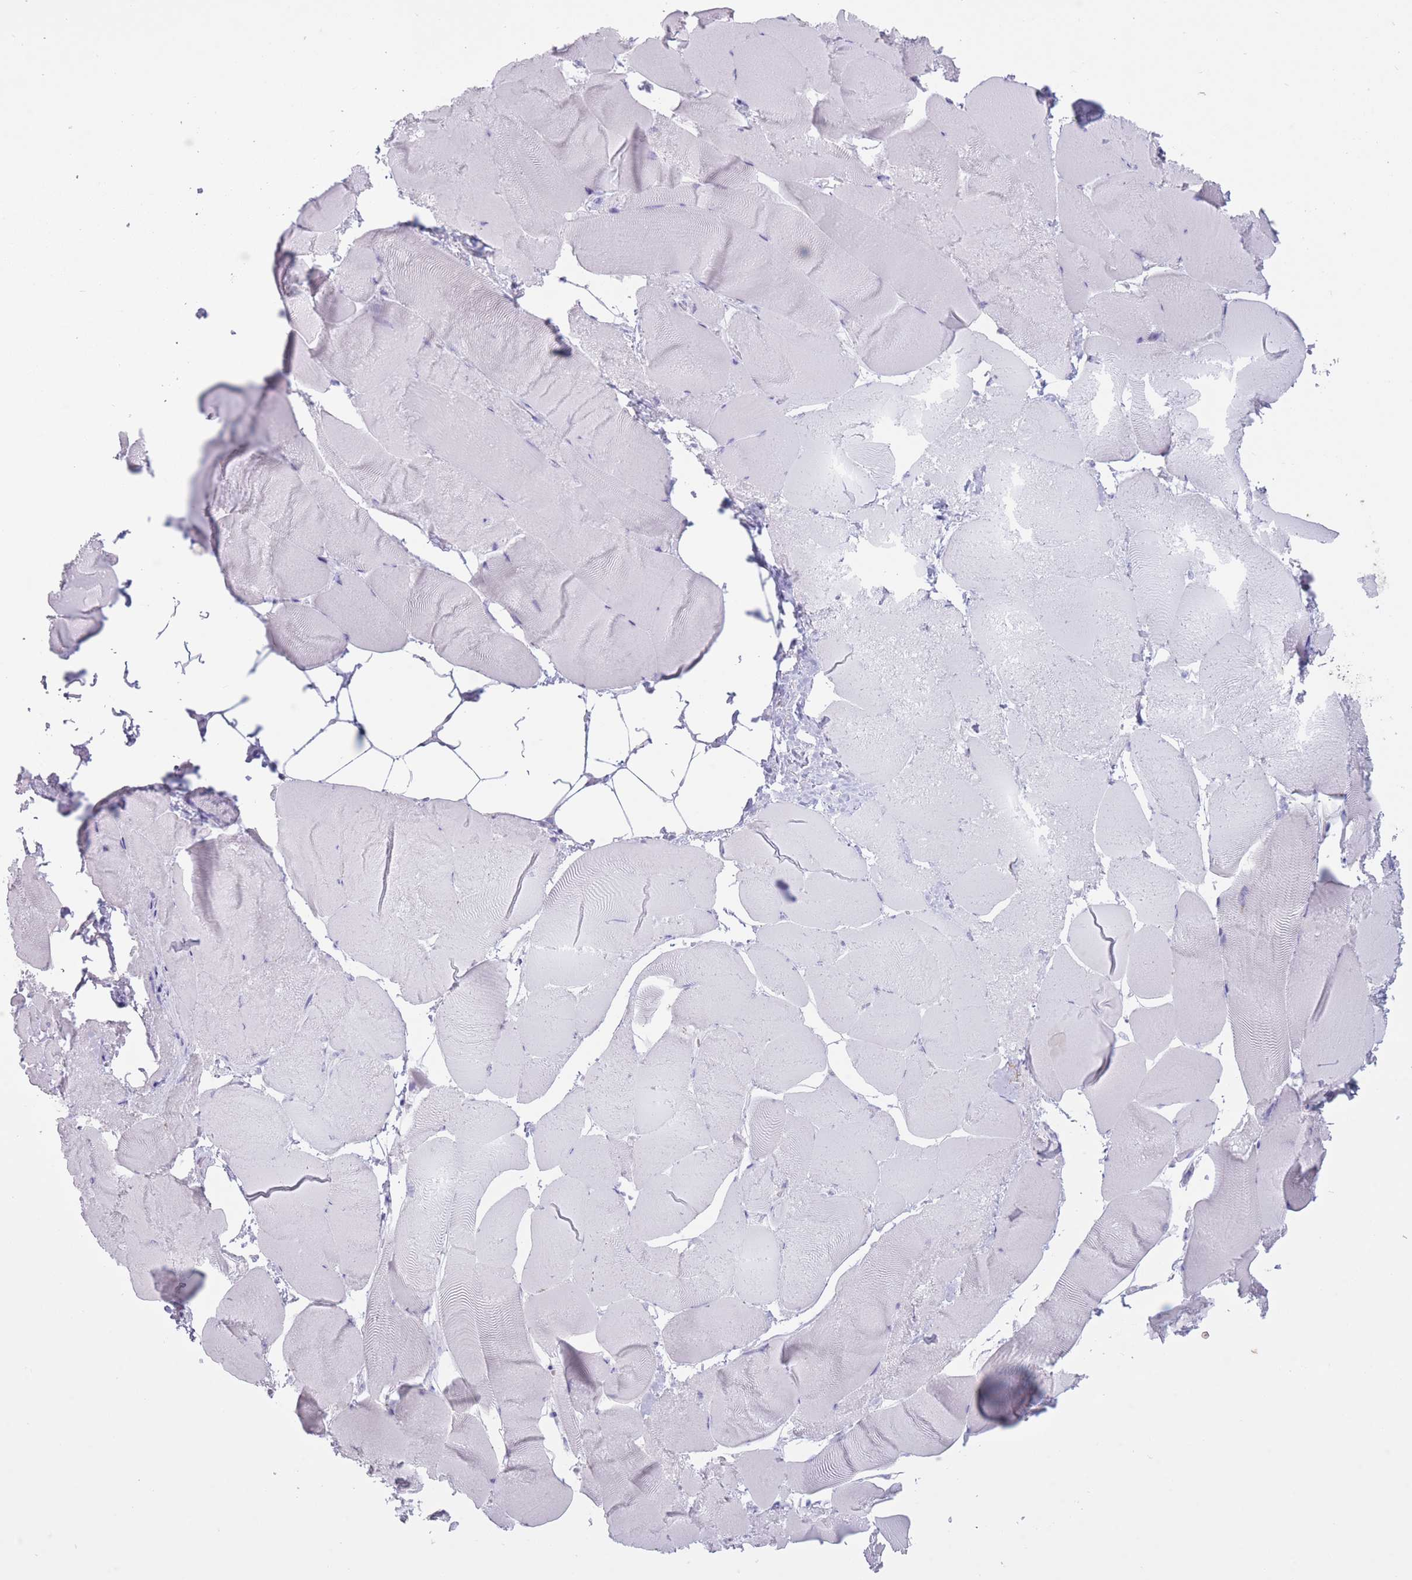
{"staining": {"intensity": "negative", "quantity": "none", "location": "none"}, "tissue": "skeletal muscle", "cell_type": "Myocytes", "image_type": "normal", "snomed": [{"axis": "morphology", "description": "Normal tissue, NOS"}, {"axis": "topography", "description": "Skeletal muscle"}], "caption": "Protein analysis of normal skeletal muscle reveals no significant expression in myocytes. (Brightfield microscopy of DAB immunohistochemistry (IHC) at high magnification).", "gene": "AP3S1", "patient": {"sex": "female", "age": 64}}